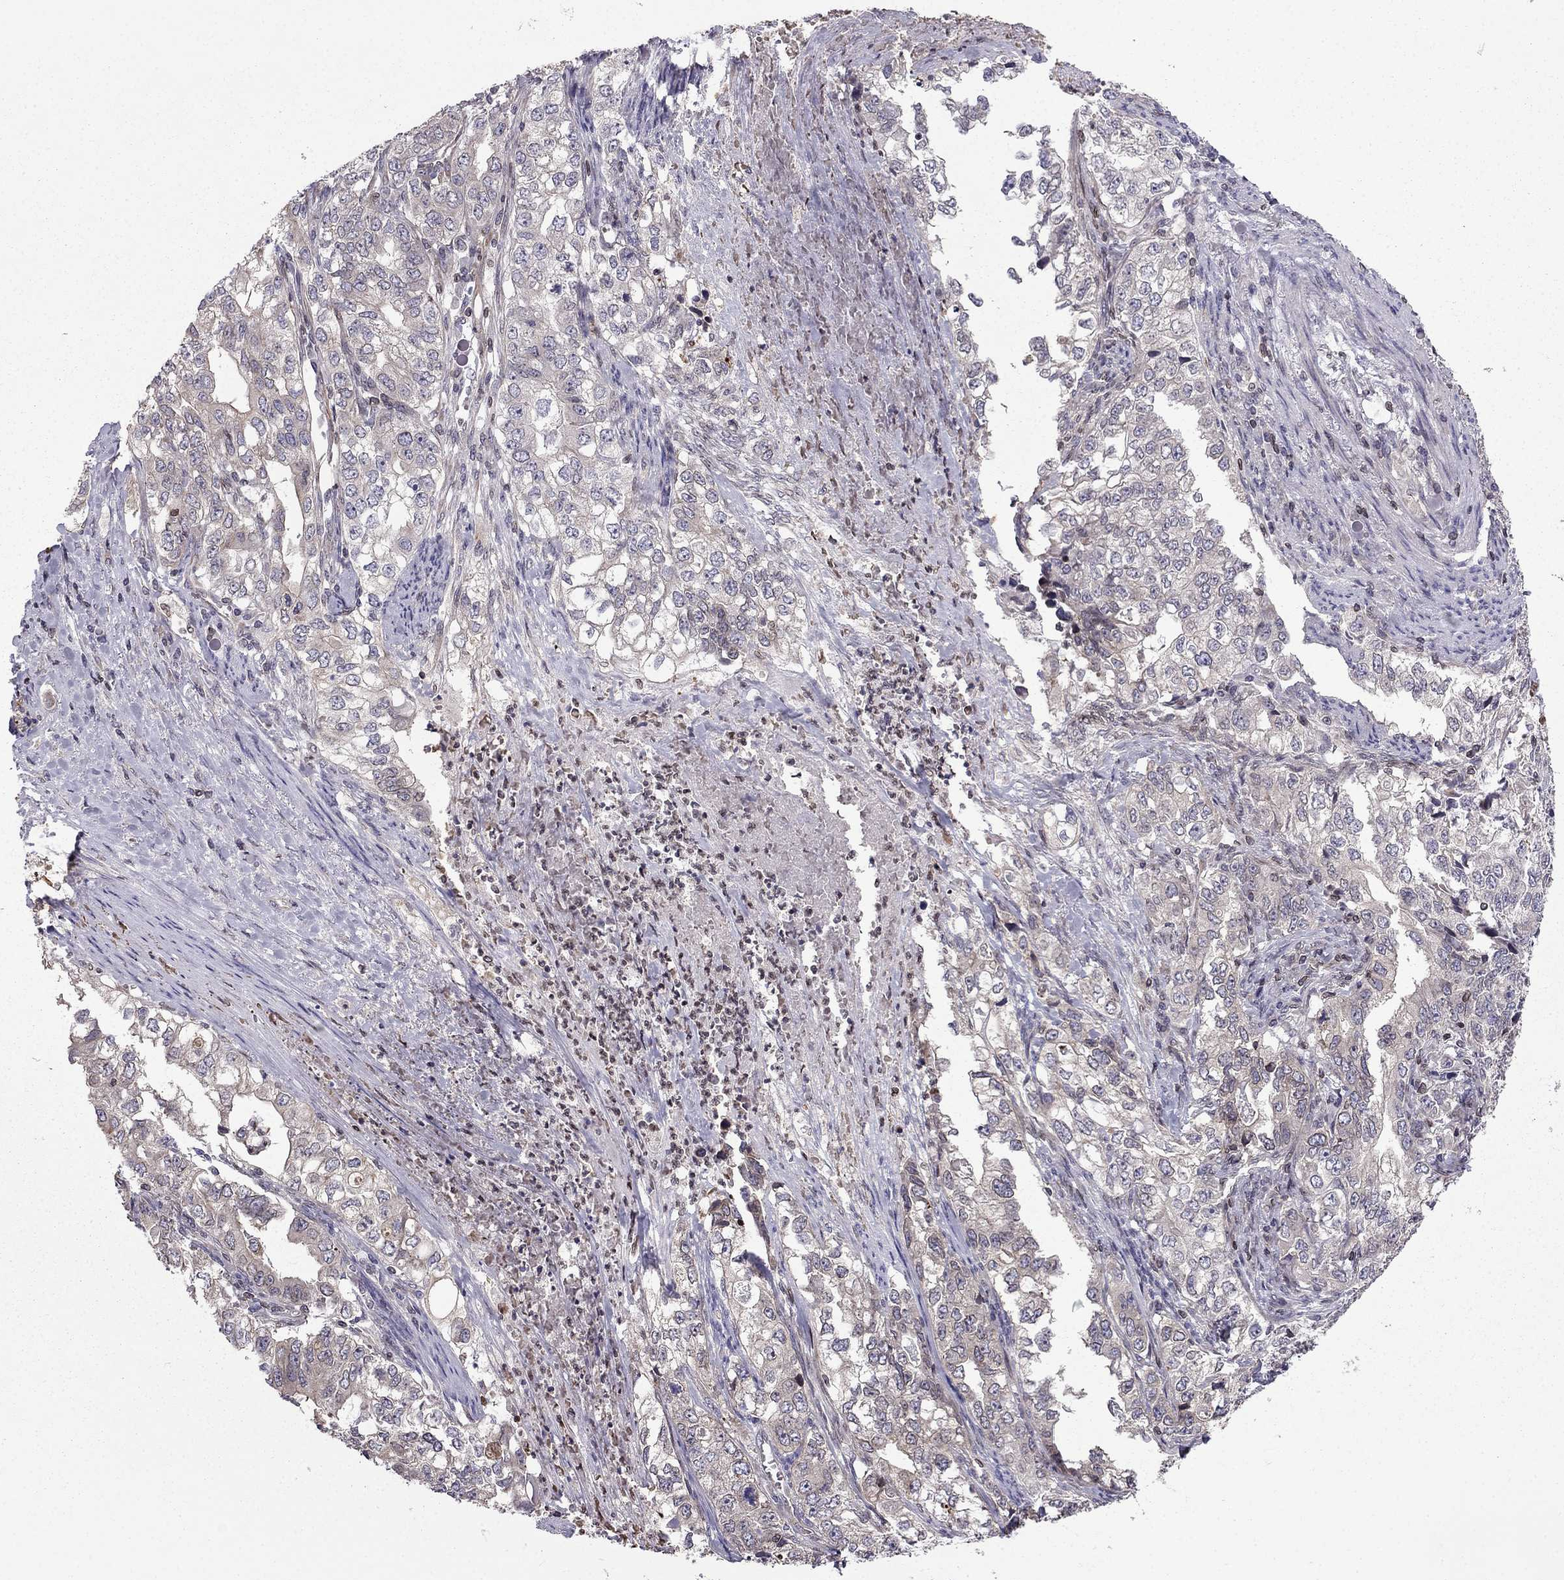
{"staining": {"intensity": "negative", "quantity": "none", "location": "none"}, "tissue": "stomach cancer", "cell_type": "Tumor cells", "image_type": "cancer", "snomed": [{"axis": "morphology", "description": "Adenocarcinoma, NOS"}, {"axis": "topography", "description": "Stomach, lower"}], "caption": "There is no significant staining in tumor cells of stomach adenocarcinoma.", "gene": "CDC42BPA", "patient": {"sex": "female", "age": 72}}